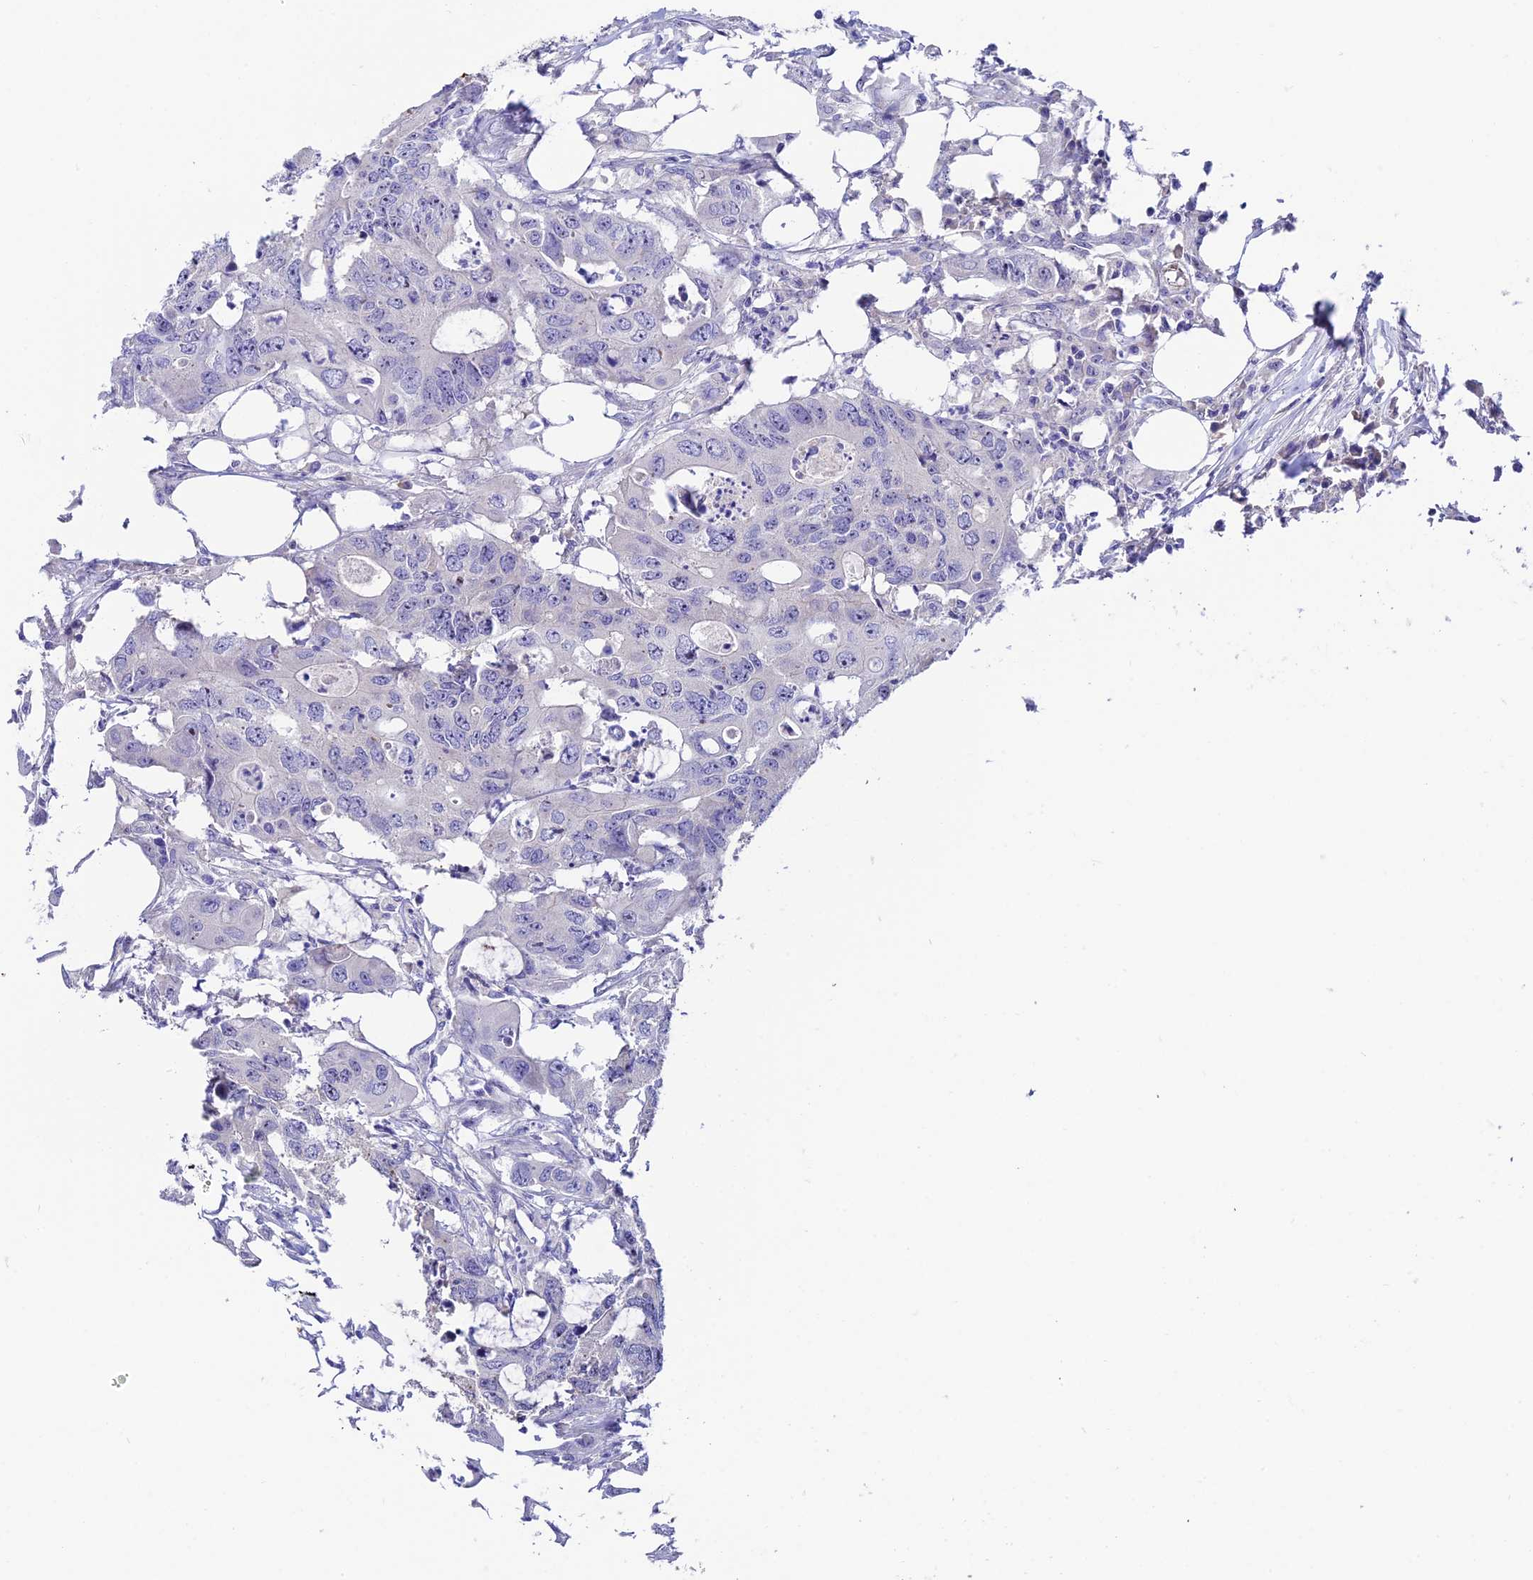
{"staining": {"intensity": "negative", "quantity": "none", "location": "none"}, "tissue": "colorectal cancer", "cell_type": "Tumor cells", "image_type": "cancer", "snomed": [{"axis": "morphology", "description": "Adenocarcinoma, NOS"}, {"axis": "topography", "description": "Colon"}], "caption": "DAB (3,3'-diaminobenzidine) immunohistochemical staining of human adenocarcinoma (colorectal) exhibits no significant positivity in tumor cells. (Brightfield microscopy of DAB IHC at high magnification).", "gene": "DUSP29", "patient": {"sex": "male", "age": 71}}